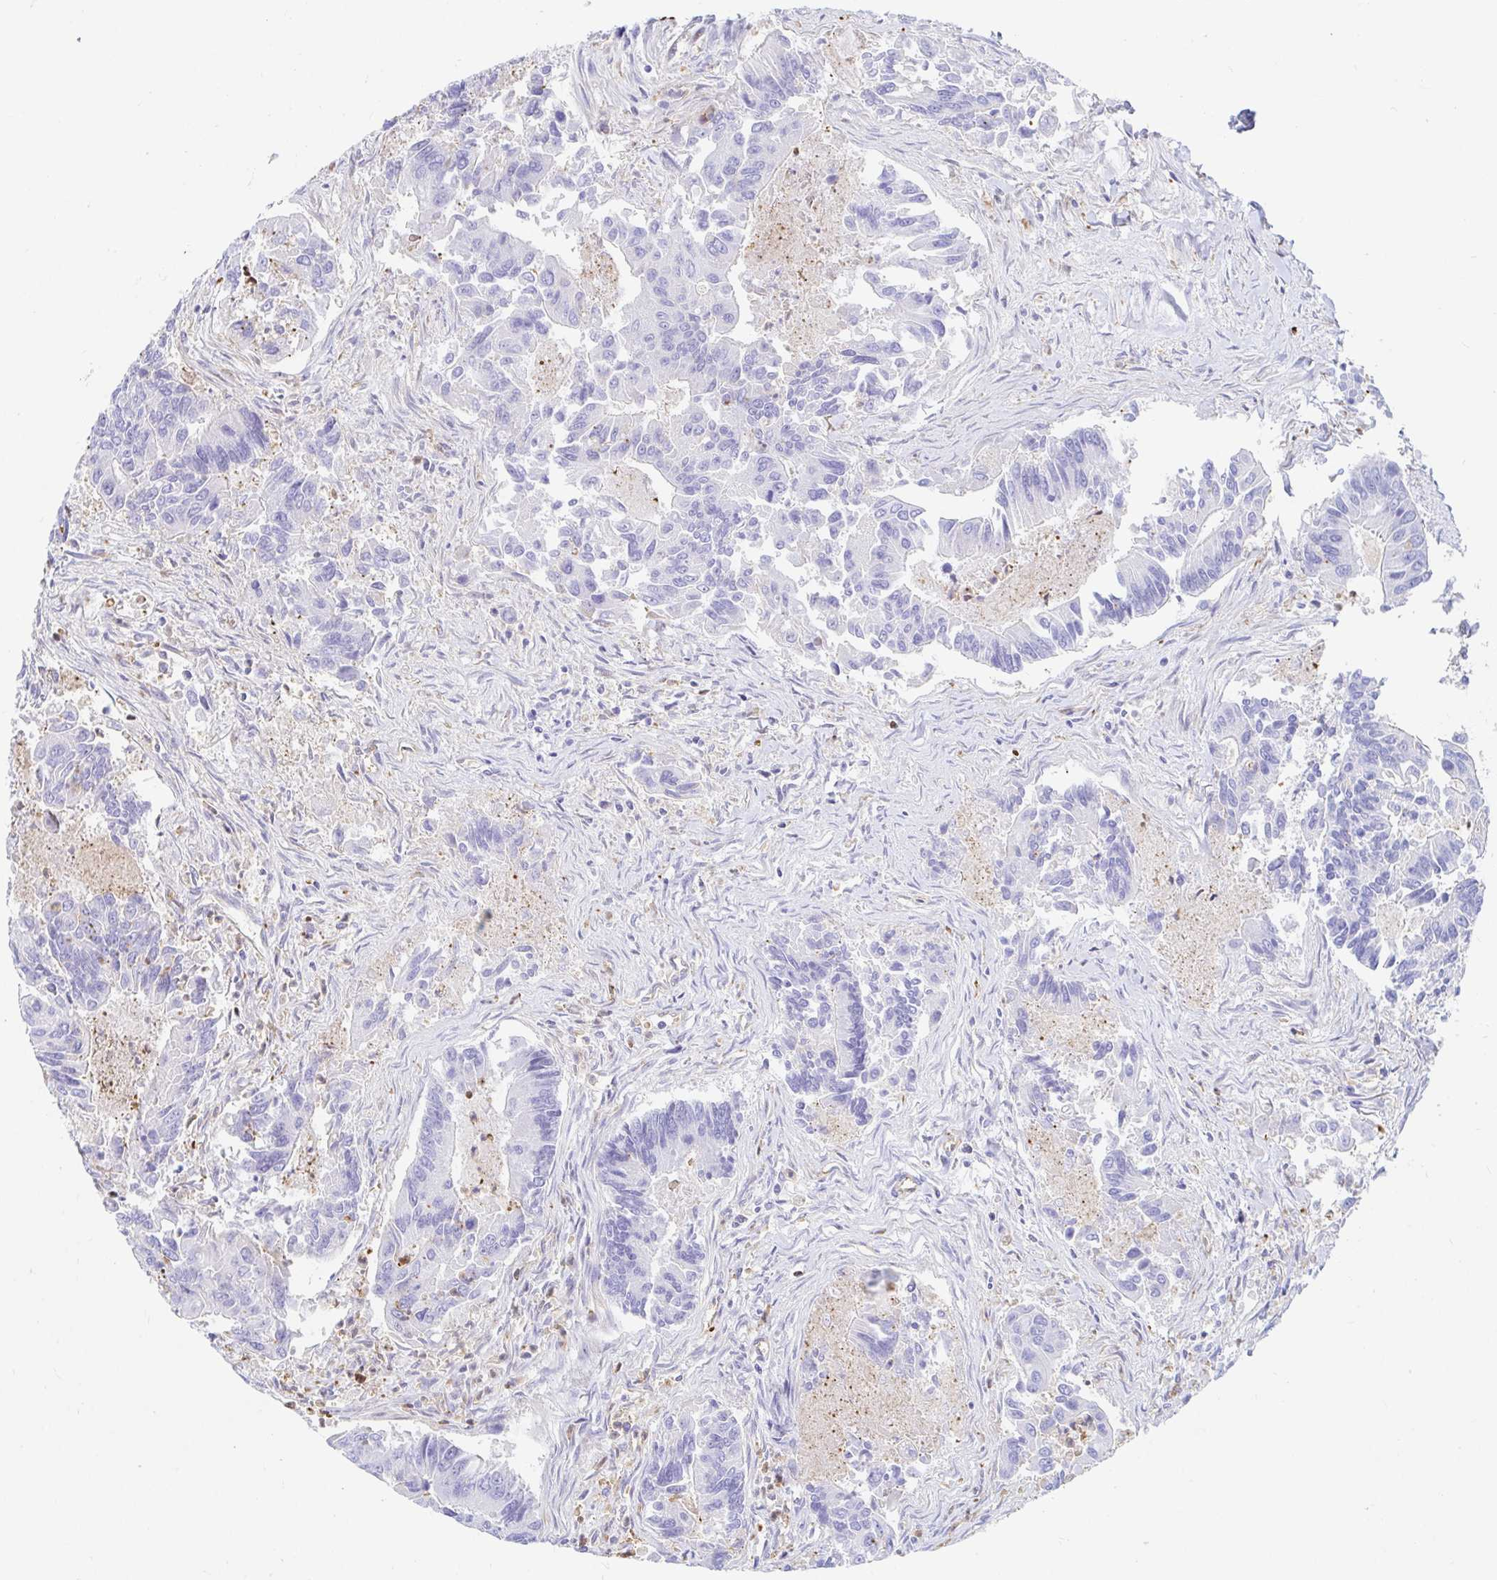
{"staining": {"intensity": "negative", "quantity": "none", "location": "none"}, "tissue": "colorectal cancer", "cell_type": "Tumor cells", "image_type": "cancer", "snomed": [{"axis": "morphology", "description": "Adenocarcinoma, NOS"}, {"axis": "topography", "description": "Colon"}], "caption": "IHC photomicrograph of neoplastic tissue: colorectal adenocarcinoma stained with DAB shows no significant protein staining in tumor cells.", "gene": "HINFP", "patient": {"sex": "female", "age": 67}}